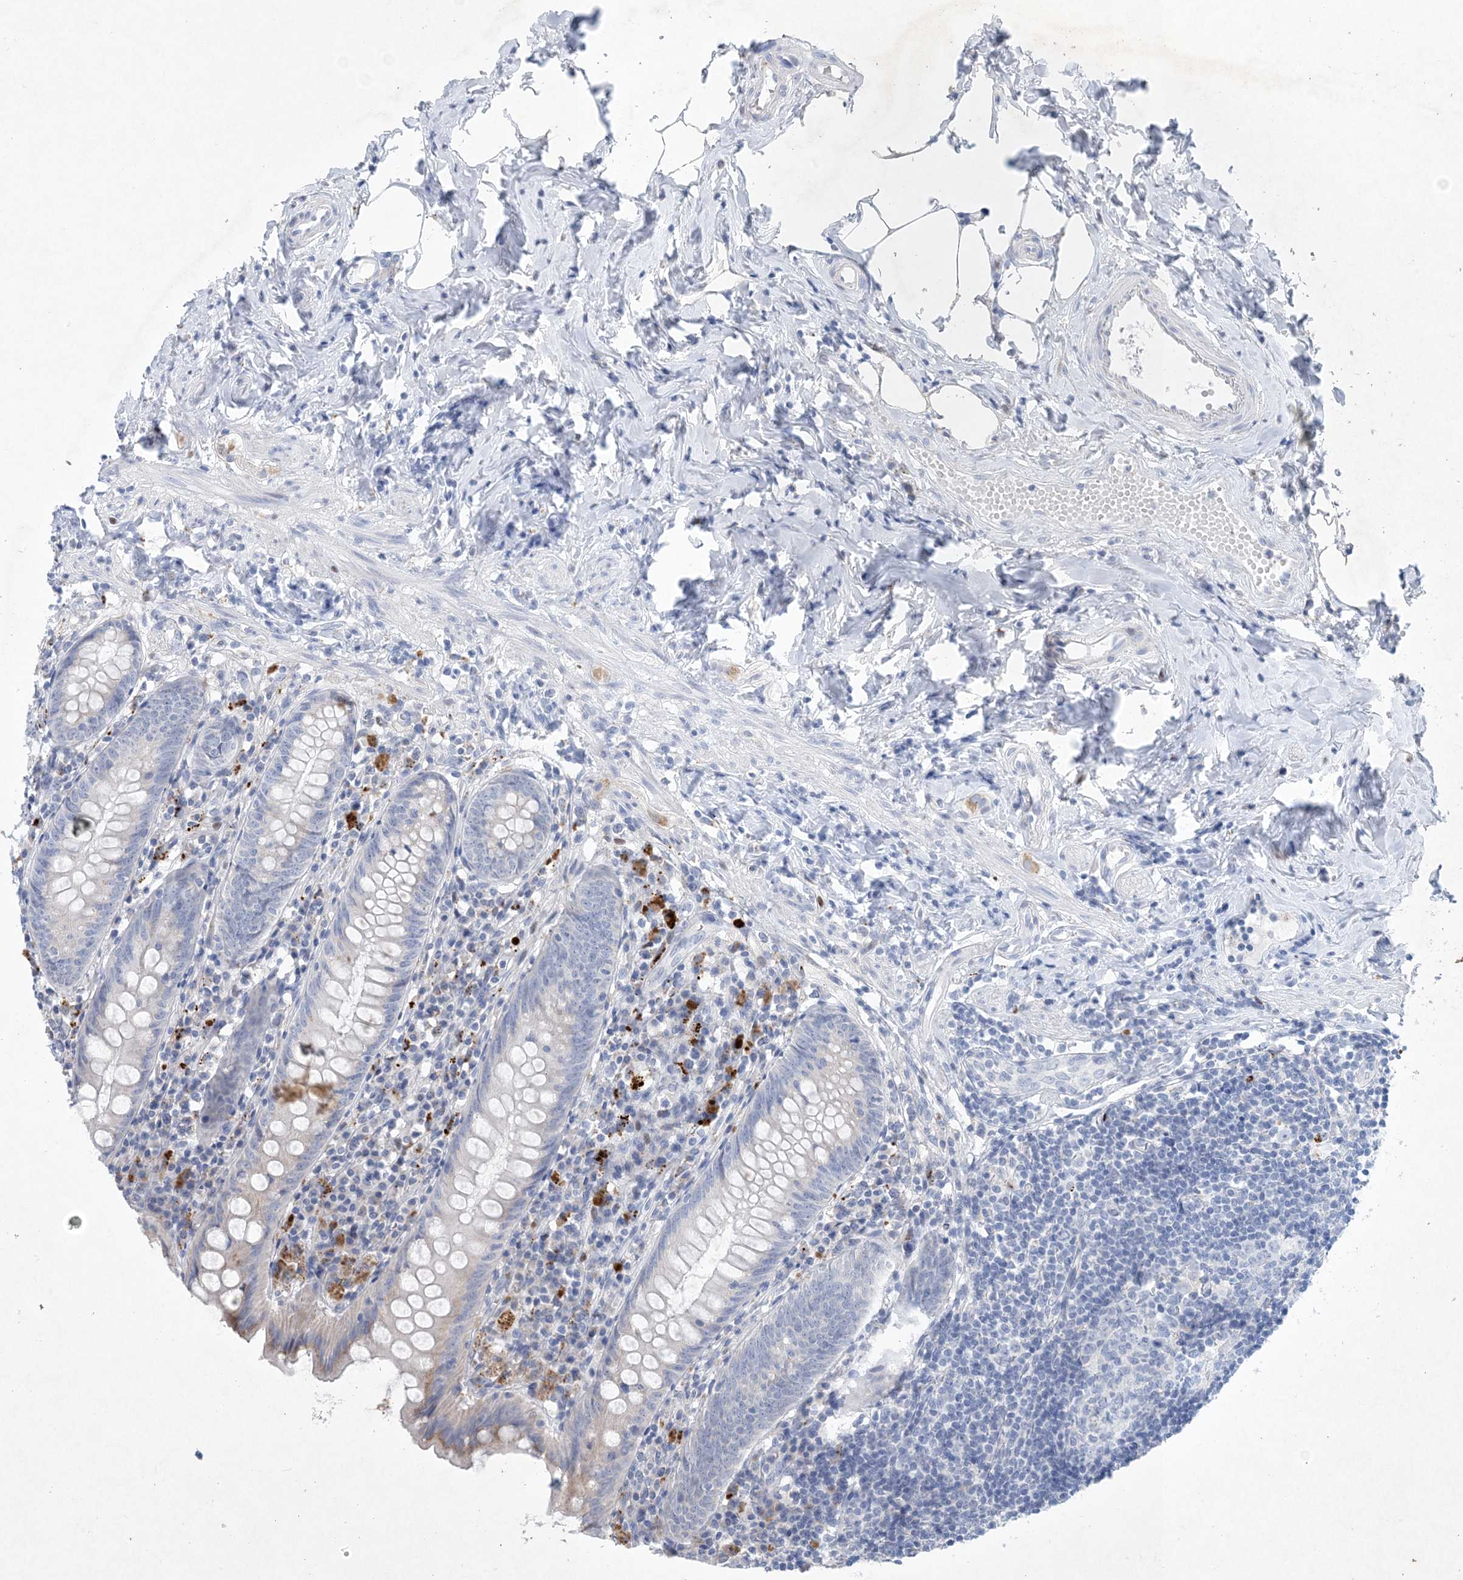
{"staining": {"intensity": "negative", "quantity": "none", "location": "none"}, "tissue": "appendix", "cell_type": "Glandular cells", "image_type": "normal", "snomed": [{"axis": "morphology", "description": "Normal tissue, NOS"}, {"axis": "topography", "description": "Appendix"}], "caption": "An immunohistochemistry micrograph of normal appendix is shown. There is no staining in glandular cells of appendix.", "gene": "GABRG1", "patient": {"sex": "female", "age": 54}}